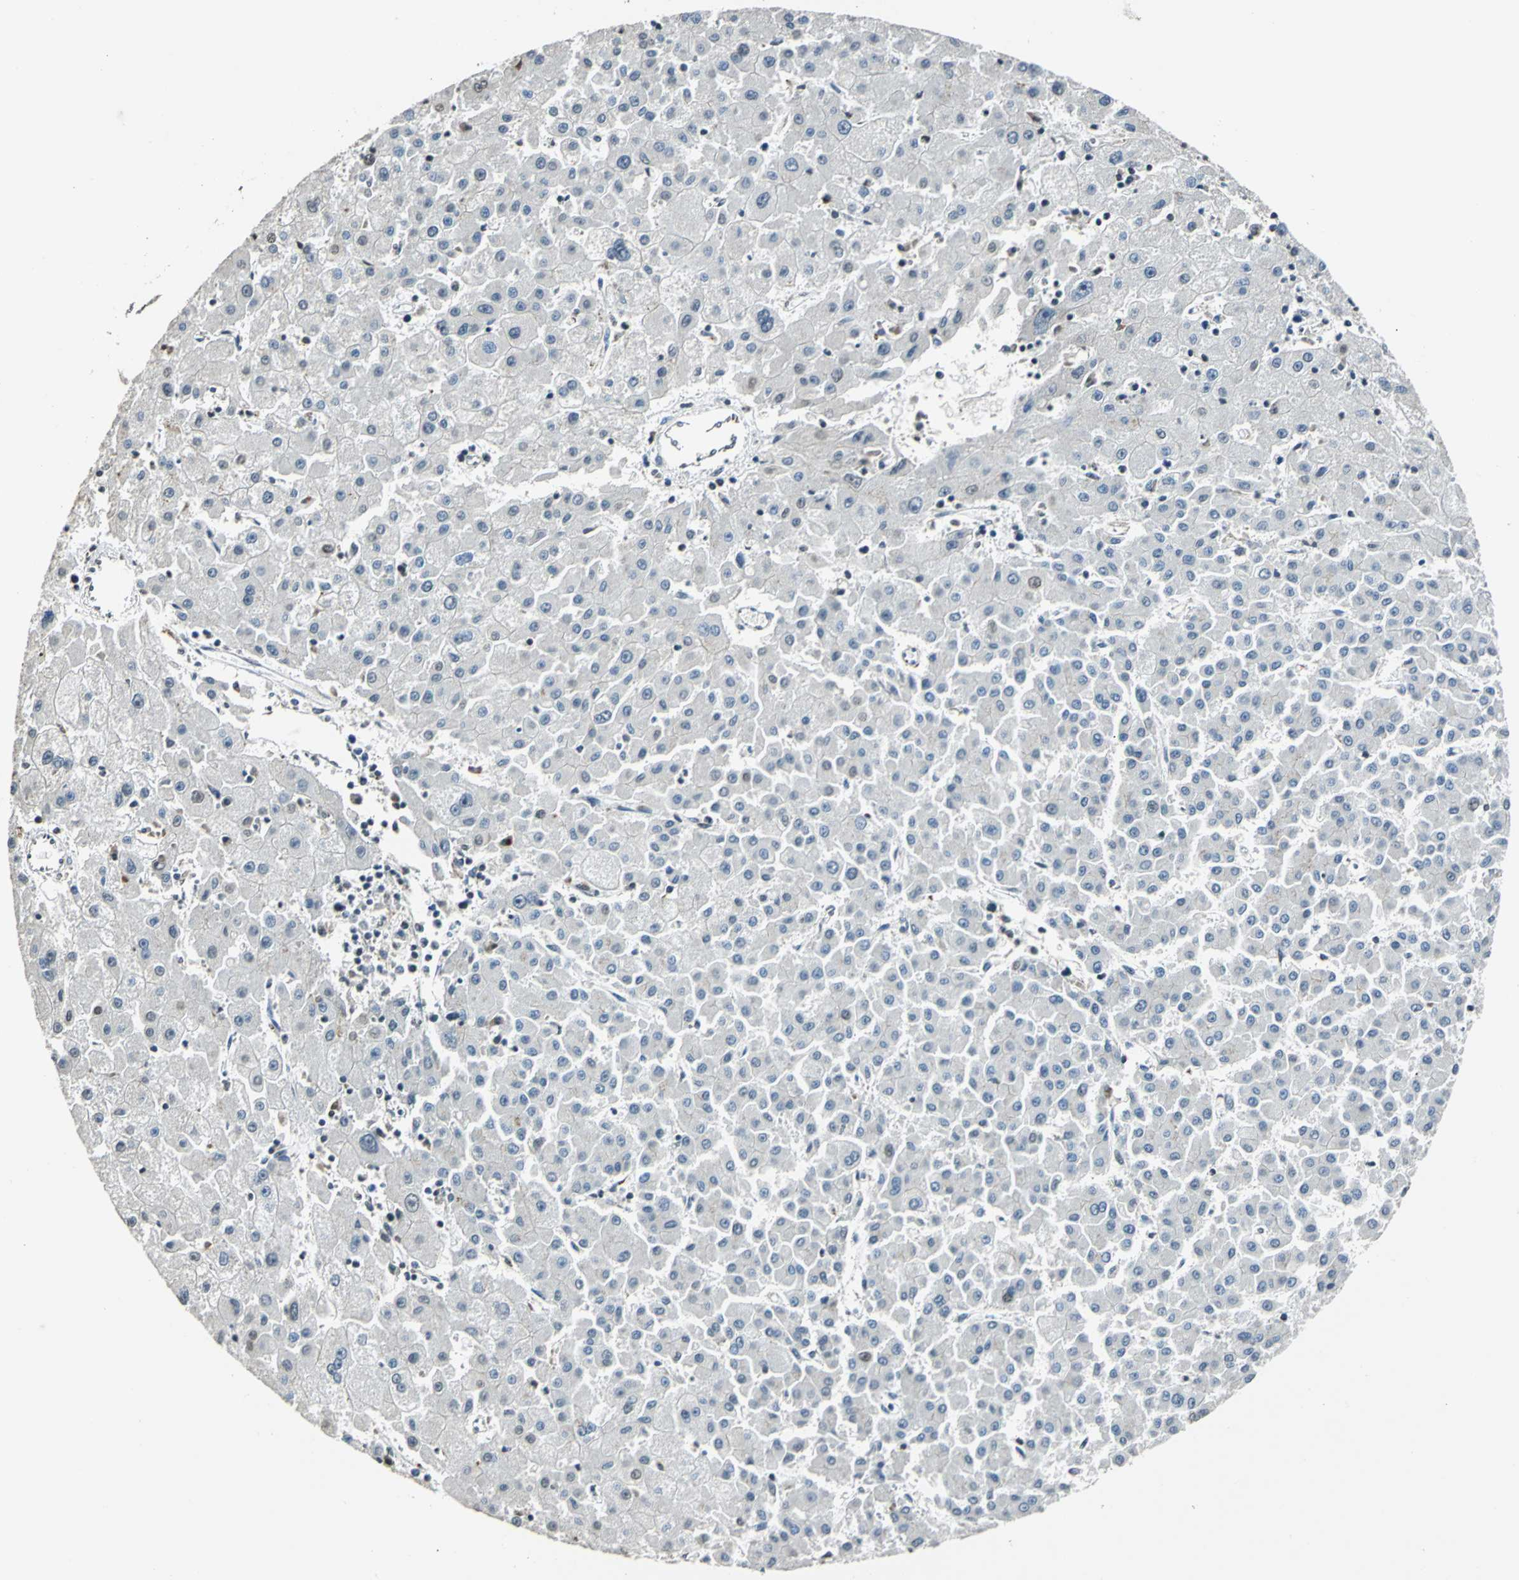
{"staining": {"intensity": "negative", "quantity": "none", "location": "none"}, "tissue": "liver cancer", "cell_type": "Tumor cells", "image_type": "cancer", "snomed": [{"axis": "morphology", "description": "Carcinoma, Hepatocellular, NOS"}, {"axis": "topography", "description": "Liver"}], "caption": "Image shows no significant protein positivity in tumor cells of liver hepatocellular carcinoma. The staining is performed using DAB (3,3'-diaminobenzidine) brown chromogen with nuclei counter-stained in using hematoxylin.", "gene": "TMEM115", "patient": {"sex": "male", "age": 72}}